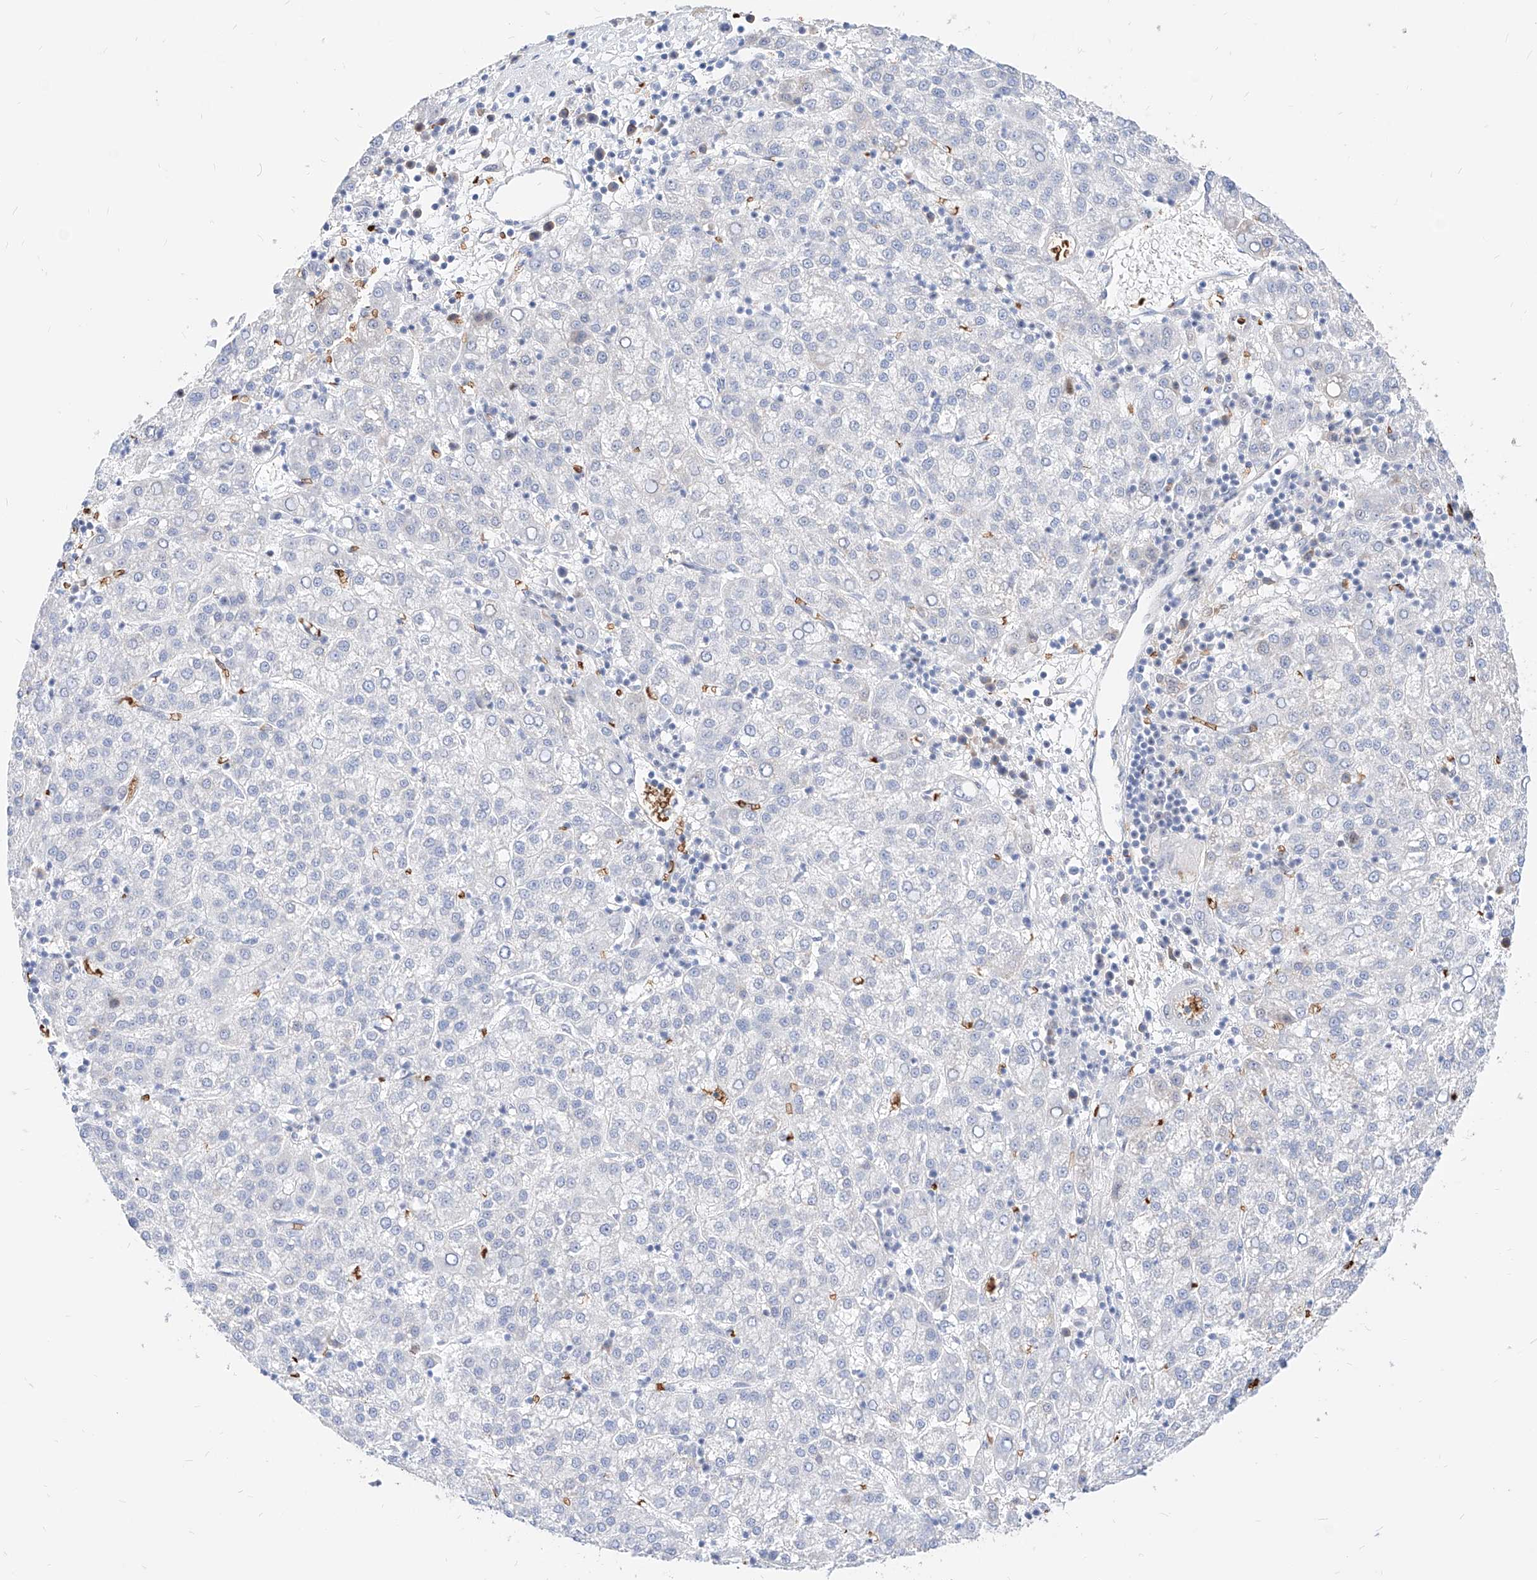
{"staining": {"intensity": "negative", "quantity": "none", "location": "none"}, "tissue": "liver cancer", "cell_type": "Tumor cells", "image_type": "cancer", "snomed": [{"axis": "morphology", "description": "Carcinoma, Hepatocellular, NOS"}, {"axis": "topography", "description": "Liver"}], "caption": "Tumor cells are negative for brown protein staining in liver cancer (hepatocellular carcinoma).", "gene": "ZFP42", "patient": {"sex": "female", "age": 58}}